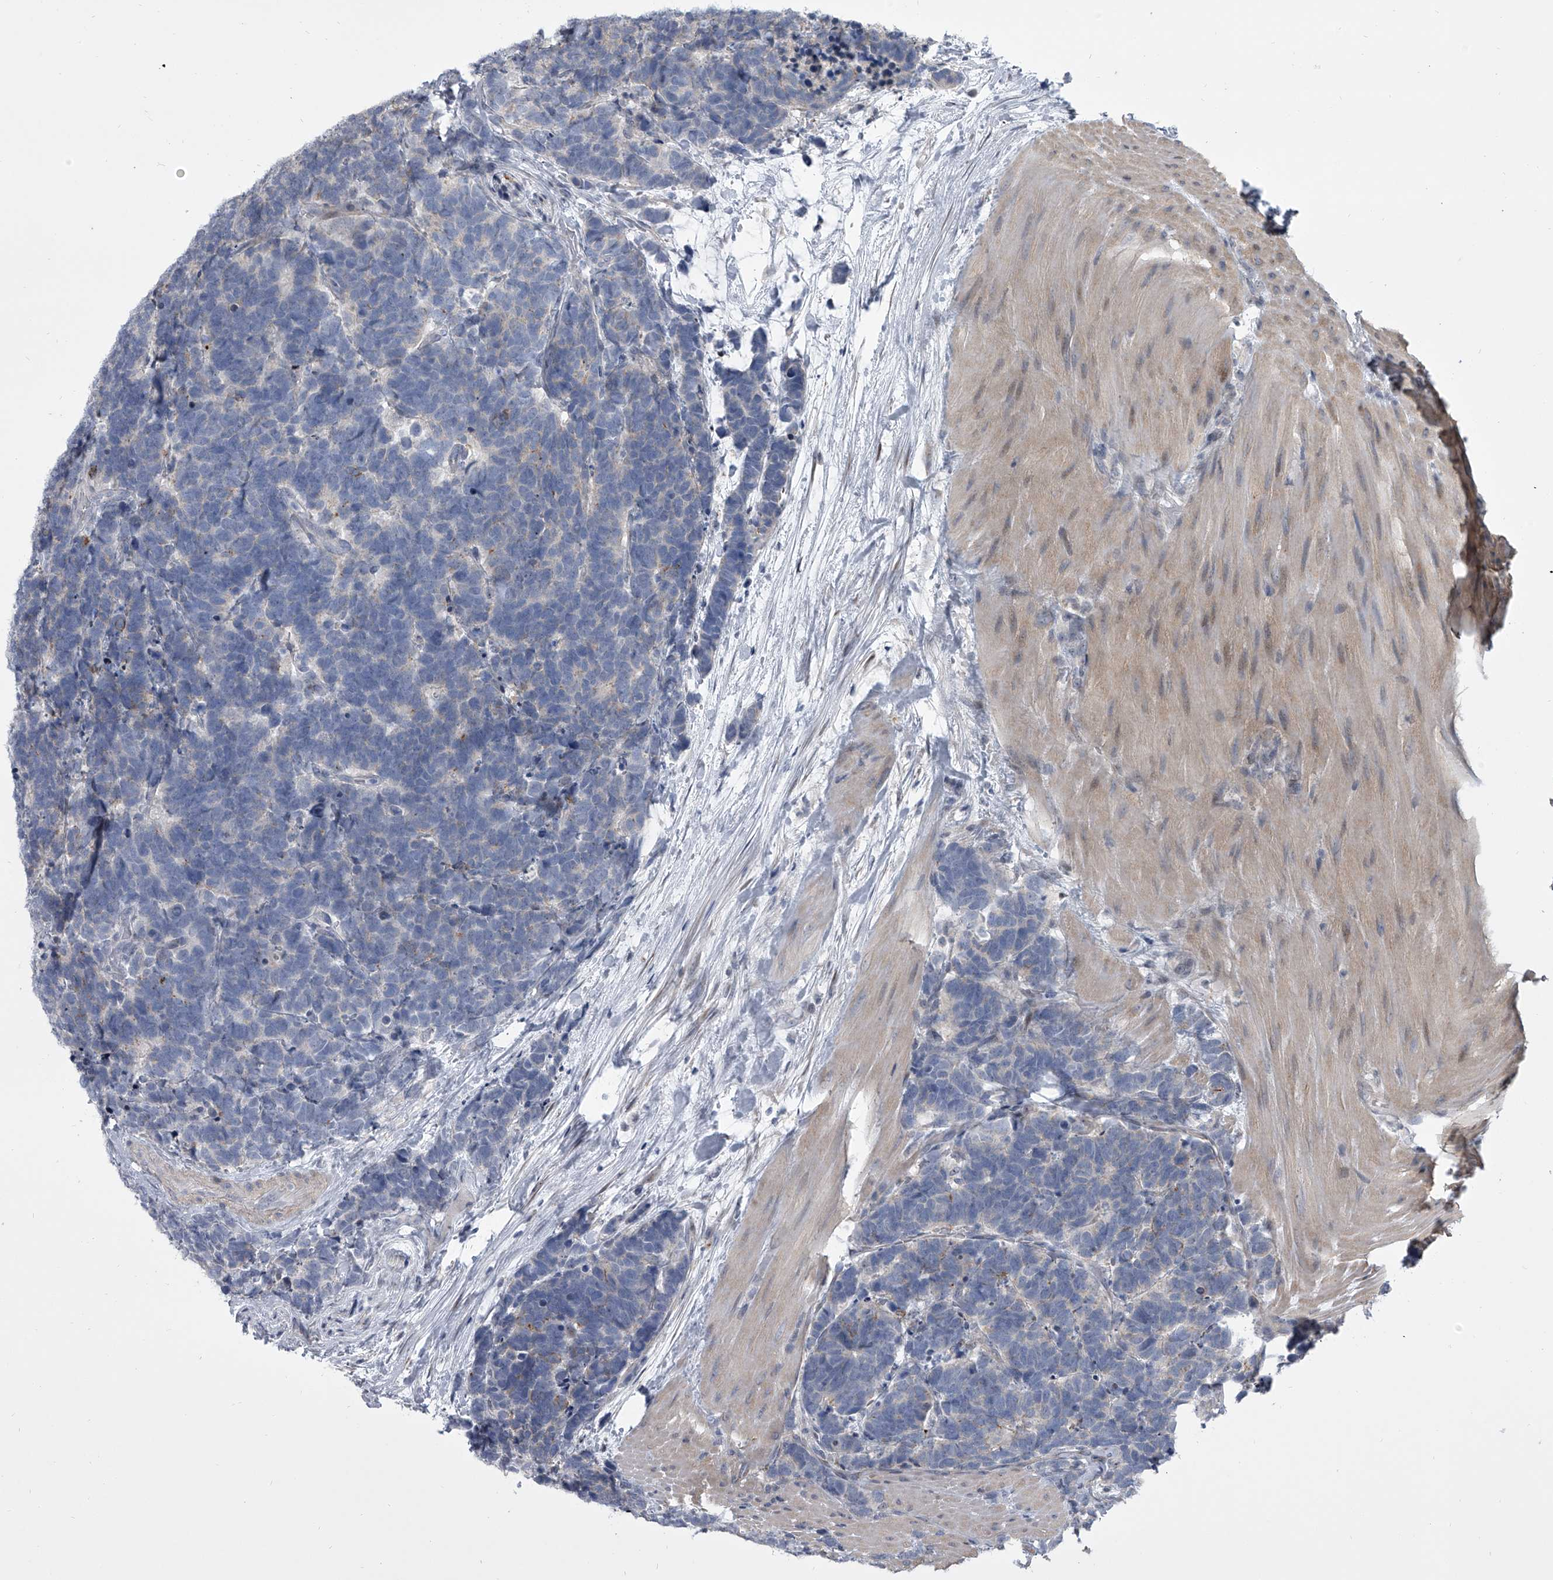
{"staining": {"intensity": "negative", "quantity": "none", "location": "none"}, "tissue": "carcinoid", "cell_type": "Tumor cells", "image_type": "cancer", "snomed": [{"axis": "morphology", "description": "Carcinoma, NOS"}, {"axis": "morphology", "description": "Carcinoid, malignant, NOS"}, {"axis": "topography", "description": "Urinary bladder"}], "caption": "Immunohistochemistry (IHC) histopathology image of human carcinoid stained for a protein (brown), which shows no expression in tumor cells.", "gene": "HEATR6", "patient": {"sex": "male", "age": 57}}